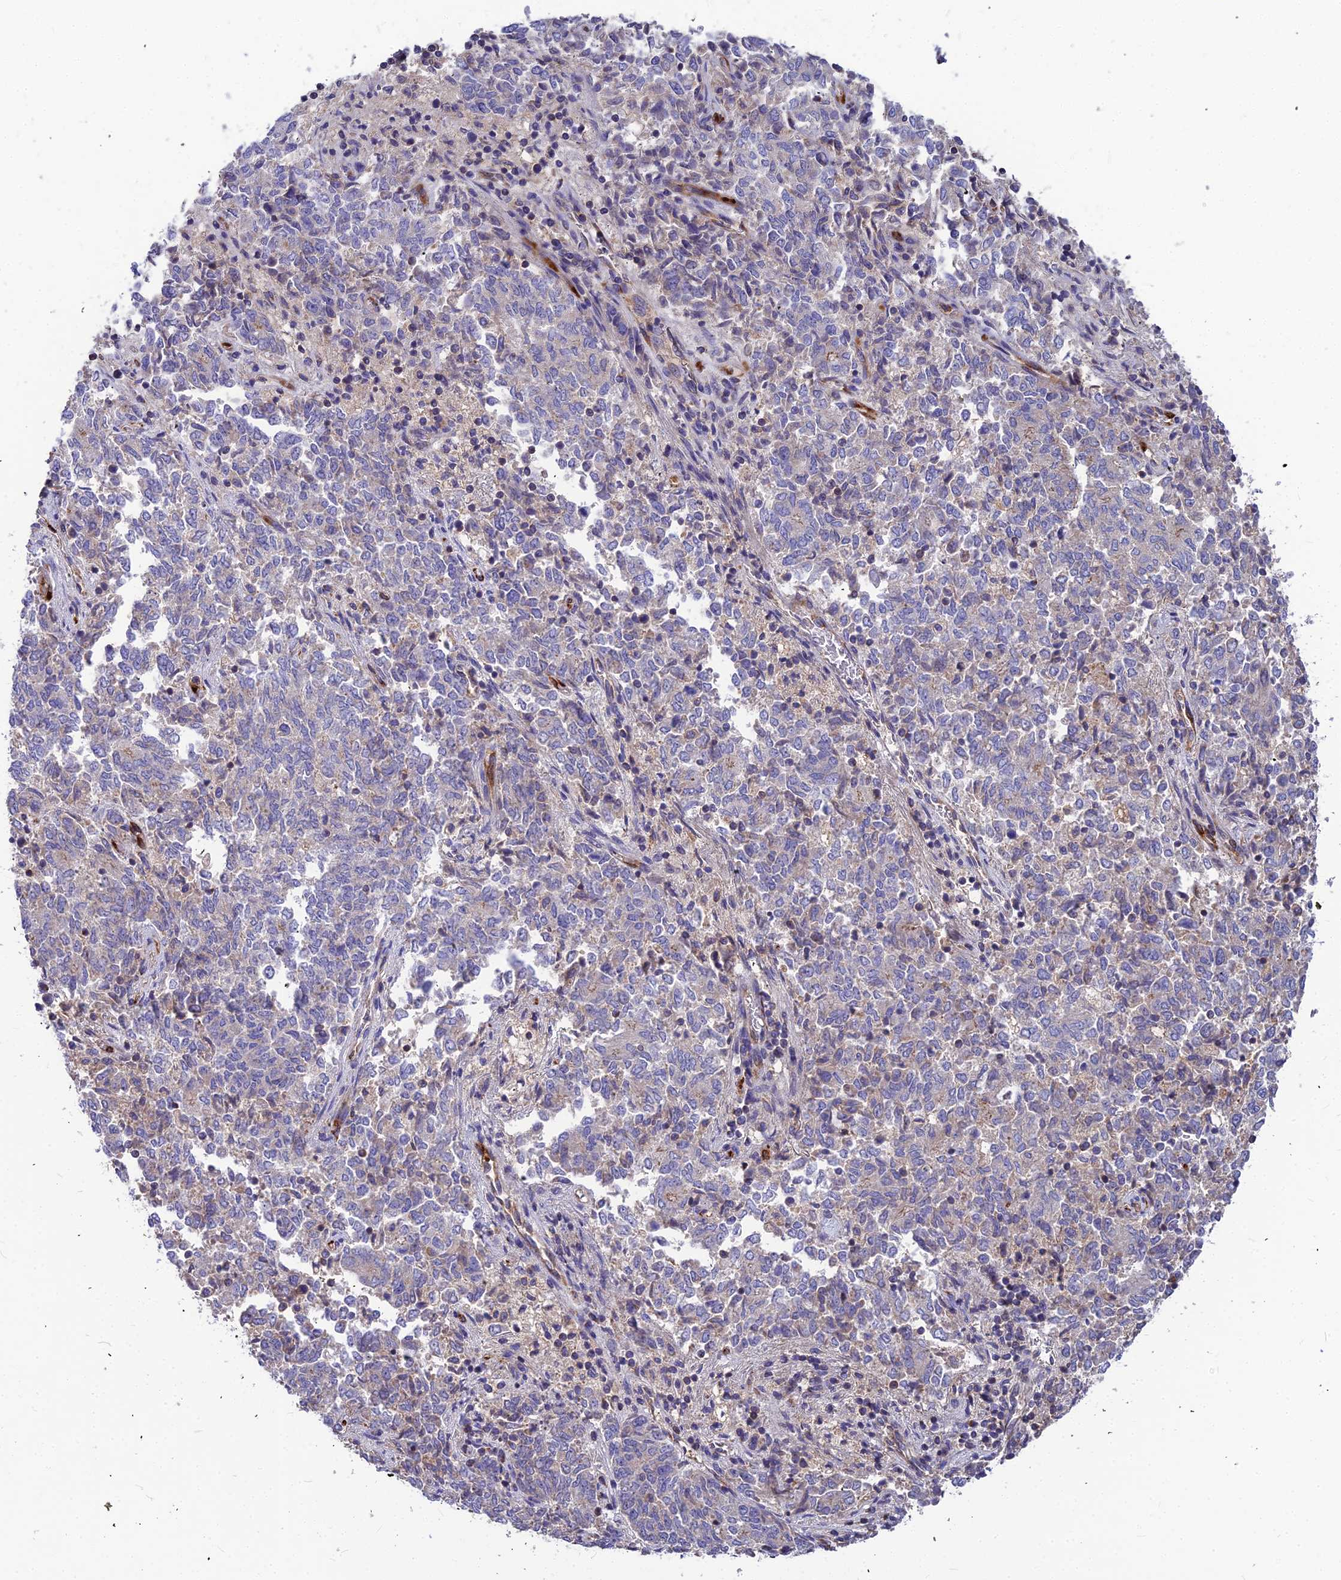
{"staining": {"intensity": "weak", "quantity": "<25%", "location": "cytoplasmic/membranous"}, "tissue": "endometrial cancer", "cell_type": "Tumor cells", "image_type": "cancer", "snomed": [{"axis": "morphology", "description": "Adenocarcinoma, NOS"}, {"axis": "topography", "description": "Endometrium"}], "caption": "Endometrial cancer was stained to show a protein in brown. There is no significant positivity in tumor cells.", "gene": "ASPHD1", "patient": {"sex": "female", "age": 80}}